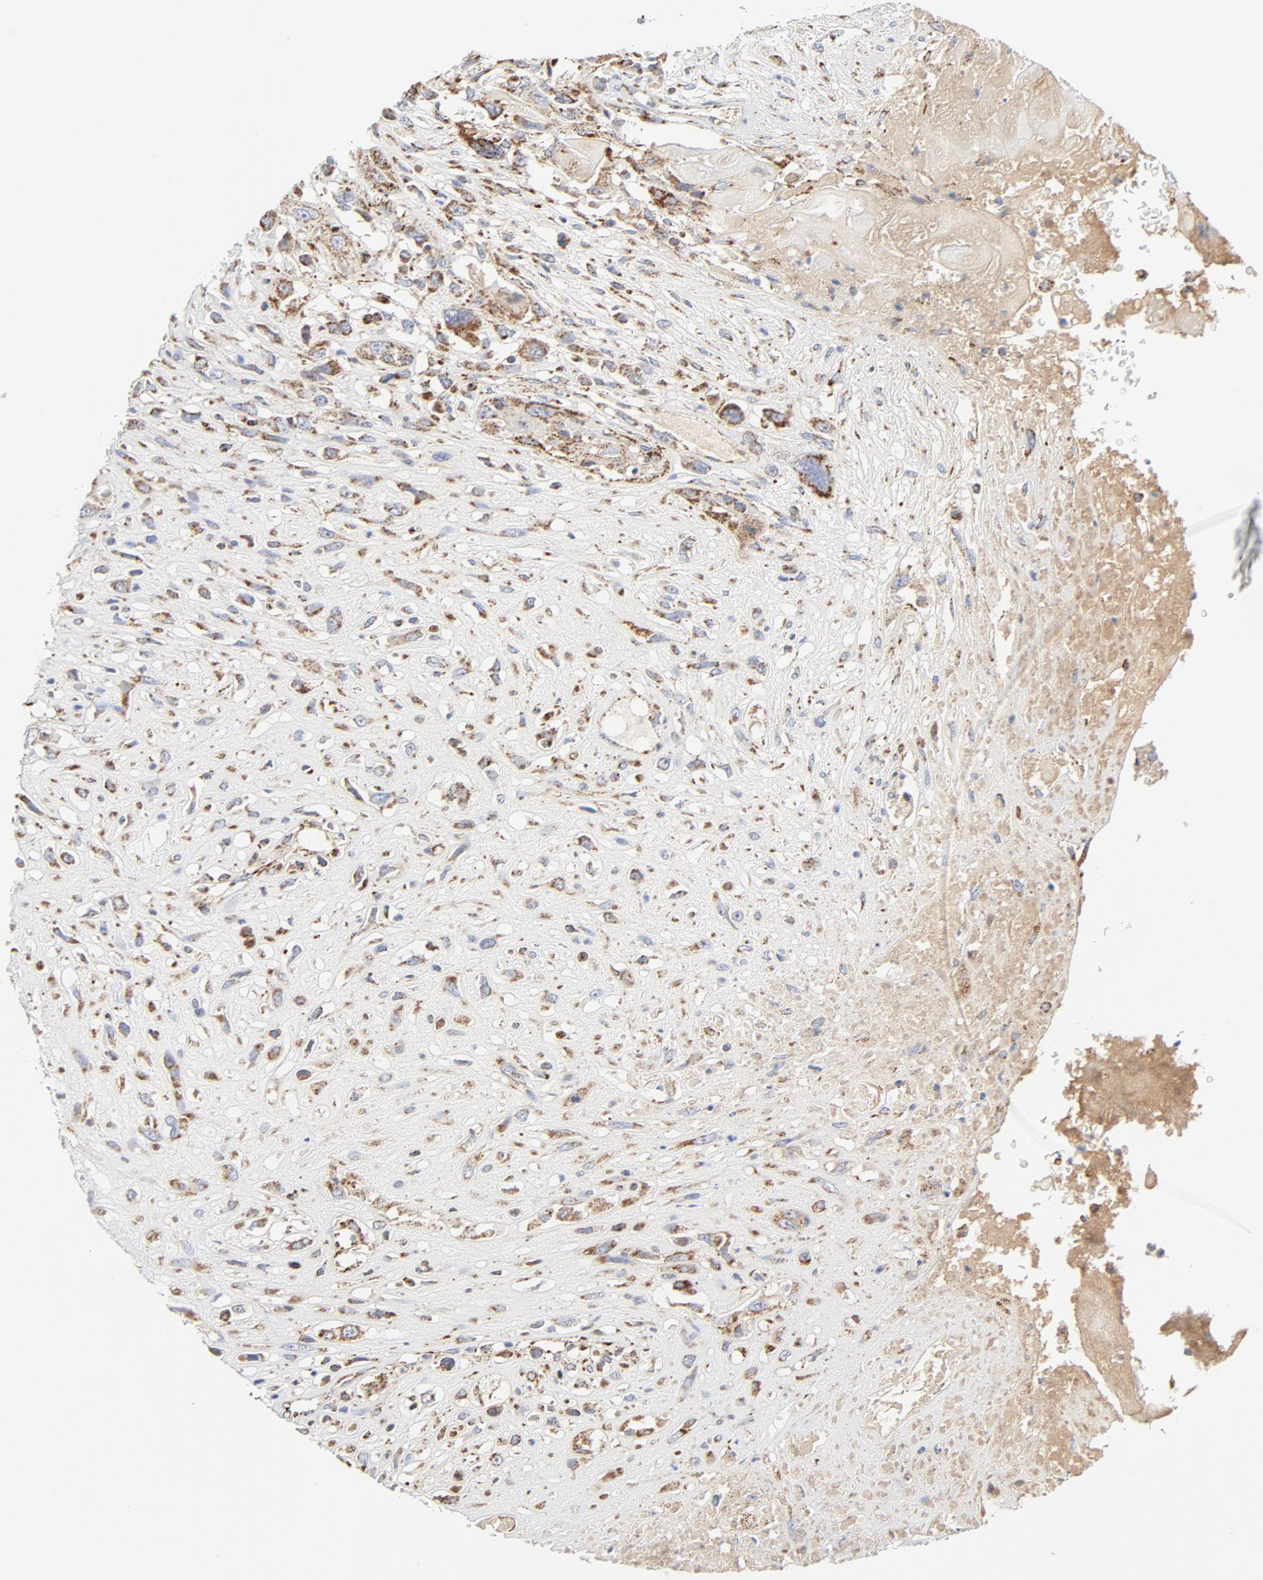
{"staining": {"intensity": "moderate", "quantity": ">75%", "location": "cytoplasmic/membranous"}, "tissue": "head and neck cancer", "cell_type": "Tumor cells", "image_type": "cancer", "snomed": [{"axis": "morphology", "description": "Necrosis, NOS"}, {"axis": "morphology", "description": "Neoplasm, malignant, NOS"}, {"axis": "topography", "description": "Salivary gland"}, {"axis": "topography", "description": "Head-Neck"}], "caption": "Moderate cytoplasmic/membranous protein staining is present in about >75% of tumor cells in head and neck cancer.", "gene": "PCNX4", "patient": {"sex": "male", "age": 43}}